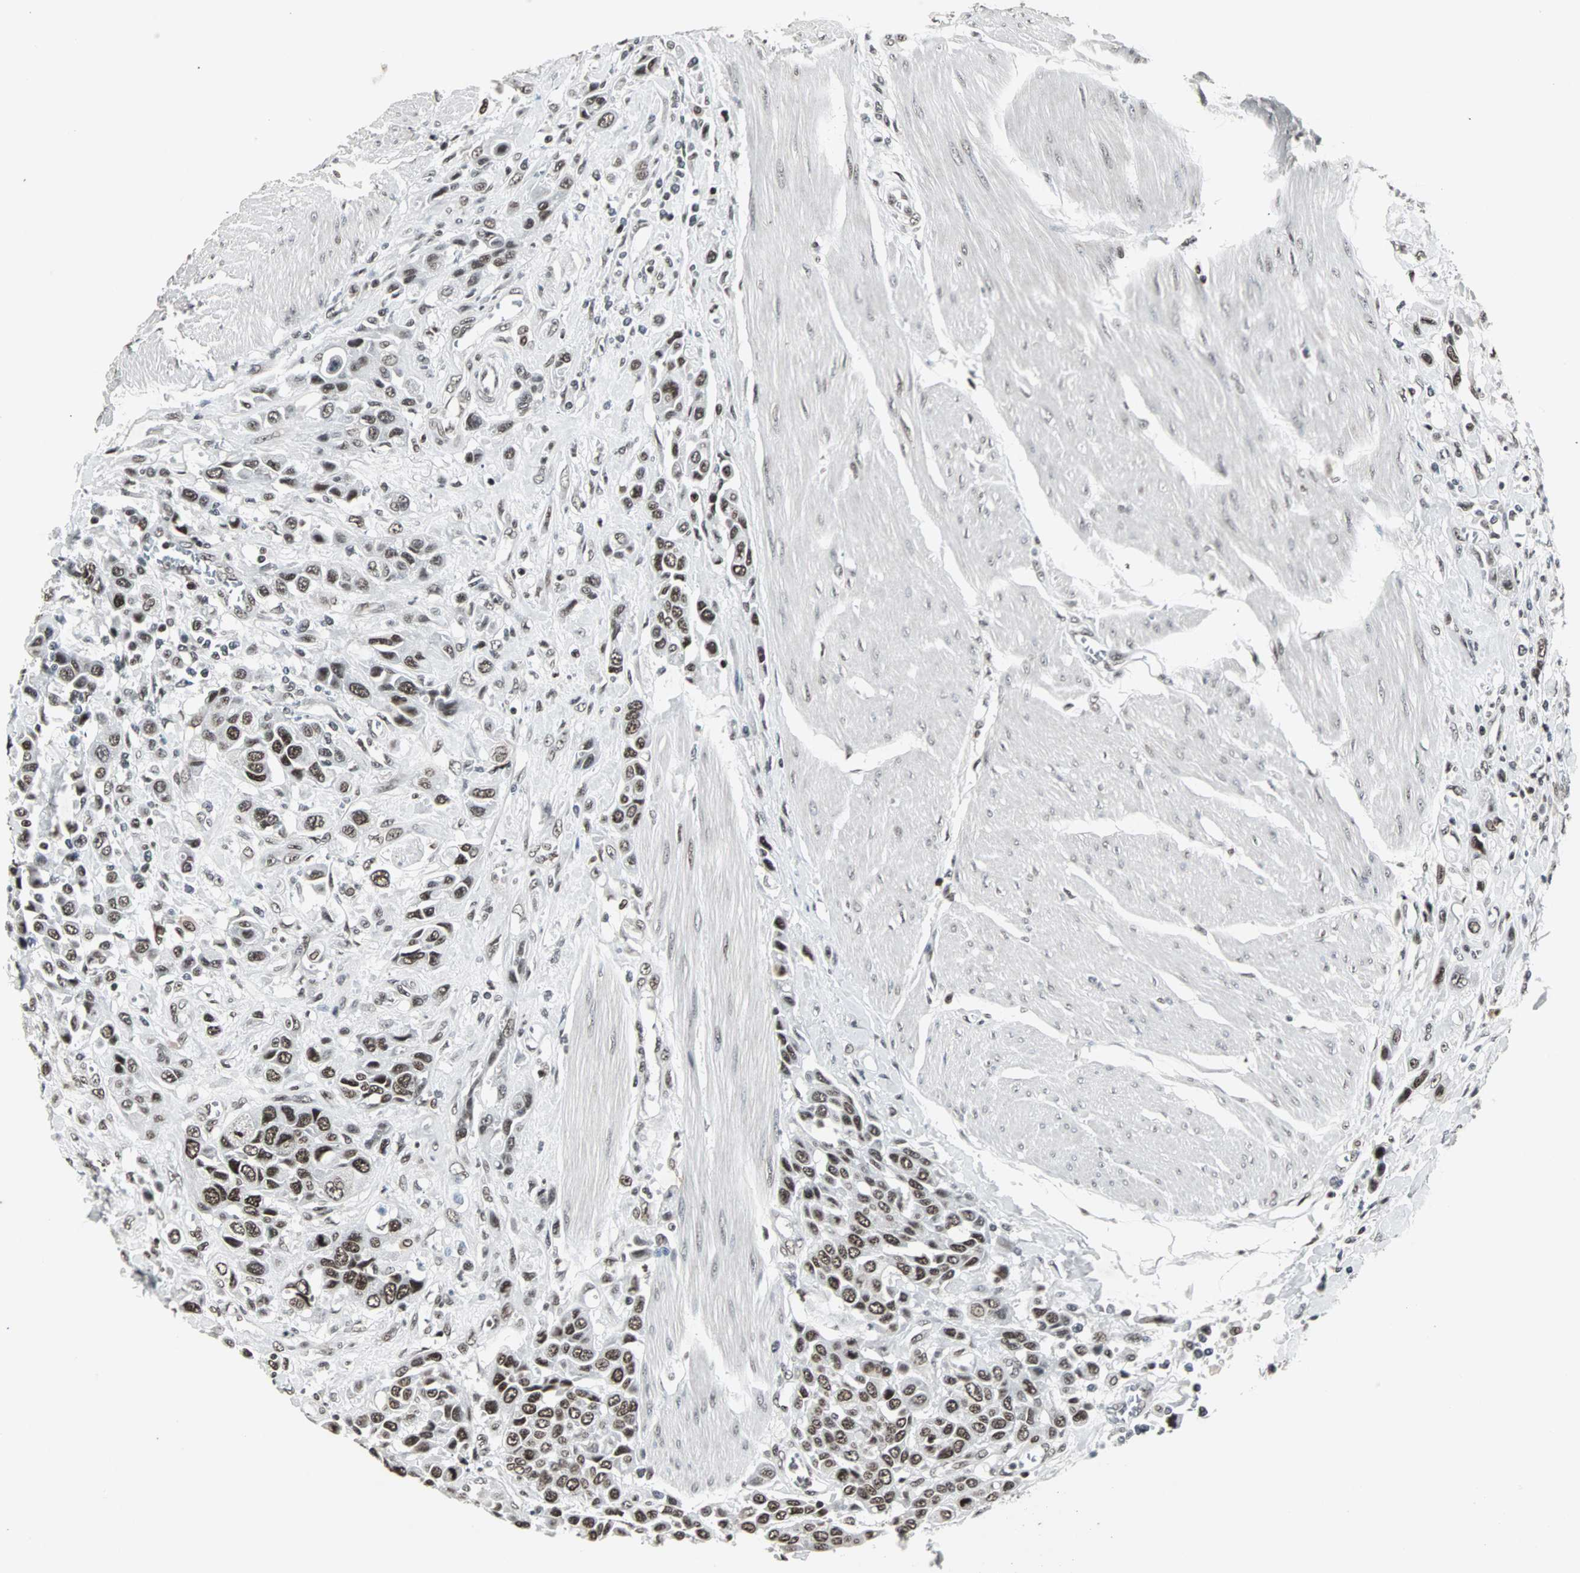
{"staining": {"intensity": "strong", "quantity": ">75%", "location": "nuclear"}, "tissue": "urothelial cancer", "cell_type": "Tumor cells", "image_type": "cancer", "snomed": [{"axis": "morphology", "description": "Urothelial carcinoma, High grade"}, {"axis": "topography", "description": "Urinary bladder"}], "caption": "Brown immunohistochemical staining in human urothelial cancer shows strong nuclear staining in approximately >75% of tumor cells.", "gene": "PNKP", "patient": {"sex": "male", "age": 50}}